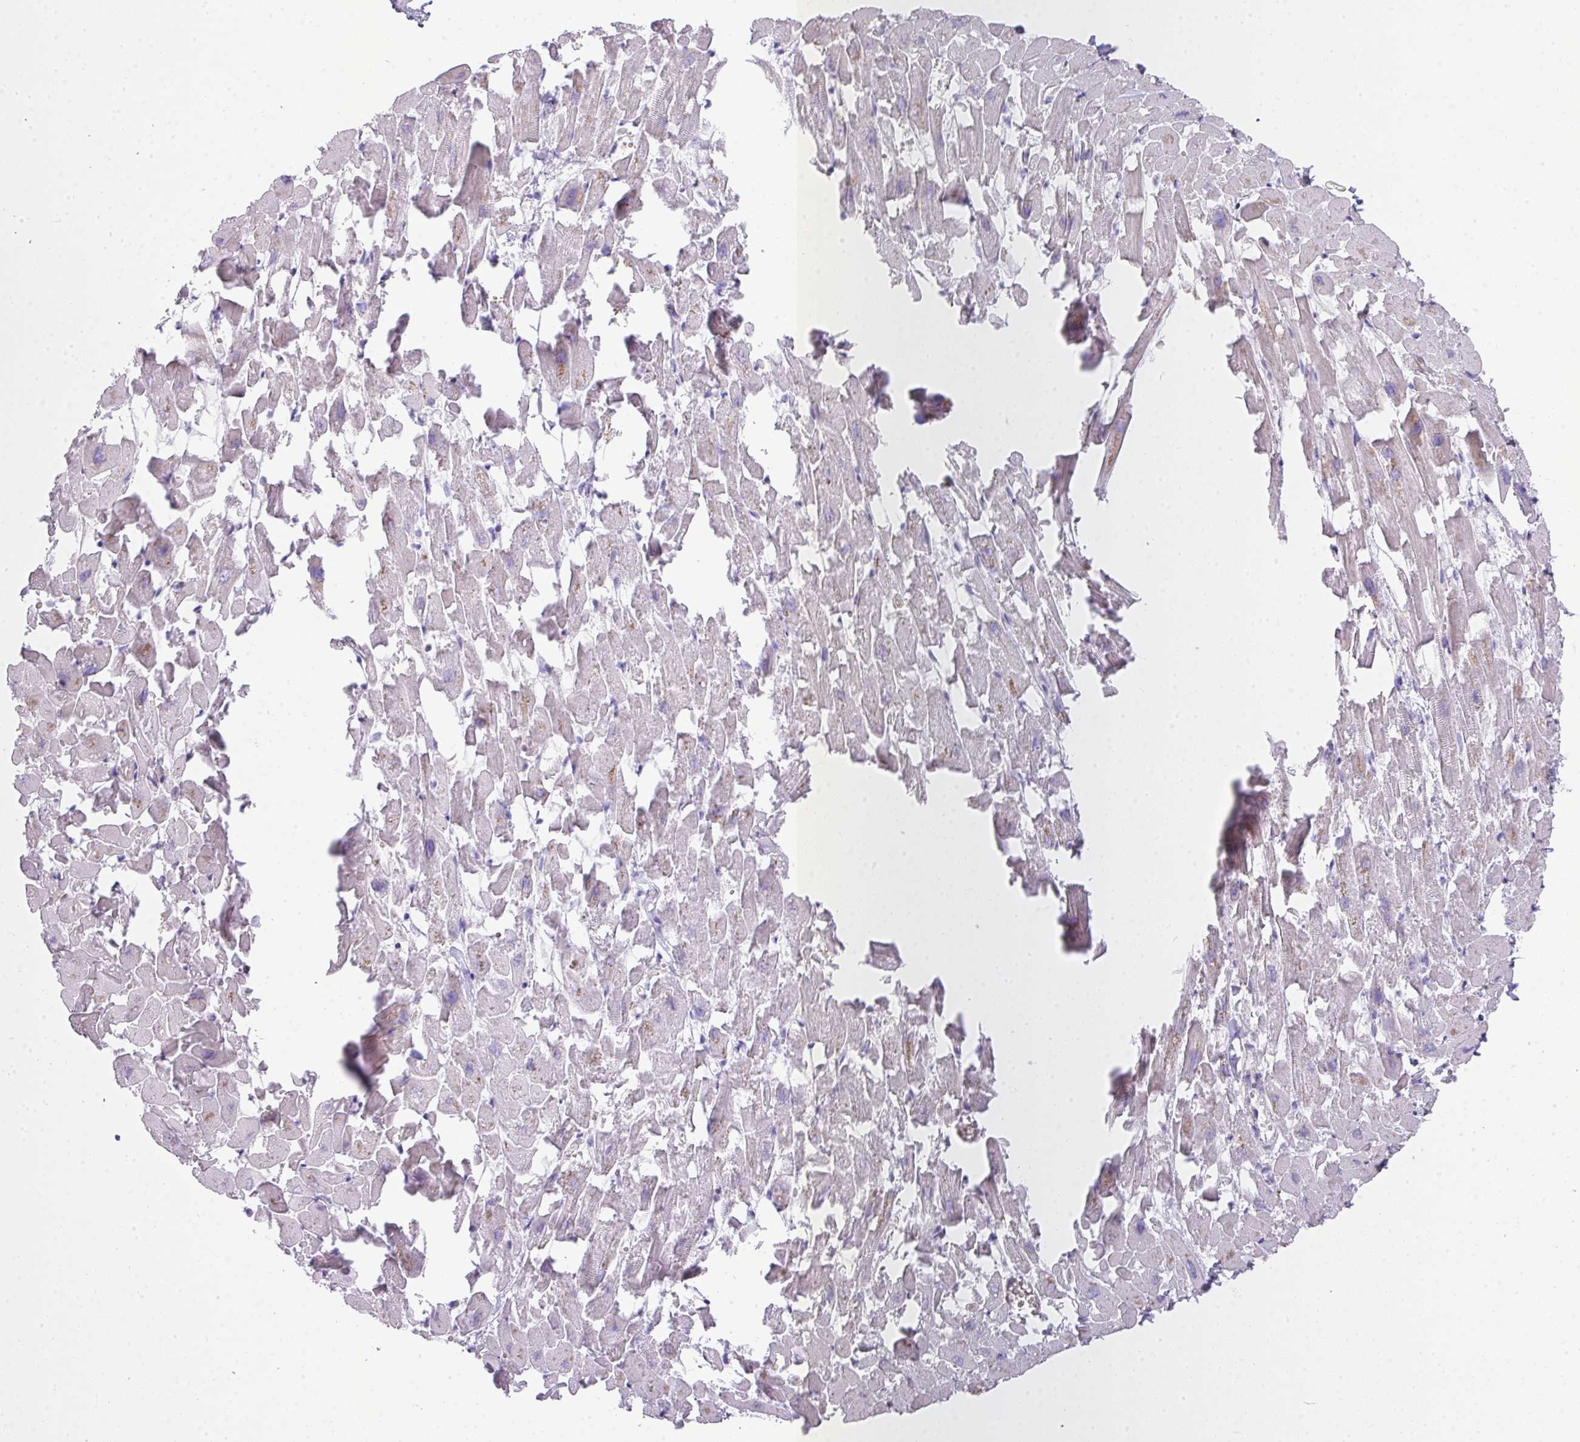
{"staining": {"intensity": "negative", "quantity": "none", "location": "none"}, "tissue": "heart muscle", "cell_type": "Cardiomyocytes", "image_type": "normal", "snomed": [{"axis": "morphology", "description": "Normal tissue, NOS"}, {"axis": "topography", "description": "Heart"}], "caption": "Photomicrograph shows no protein staining in cardiomyocytes of unremarkable heart muscle. (Stains: DAB immunohistochemistry (IHC) with hematoxylin counter stain, Microscopy: brightfield microscopy at high magnification).", "gene": "GLI4", "patient": {"sex": "female", "age": 64}}